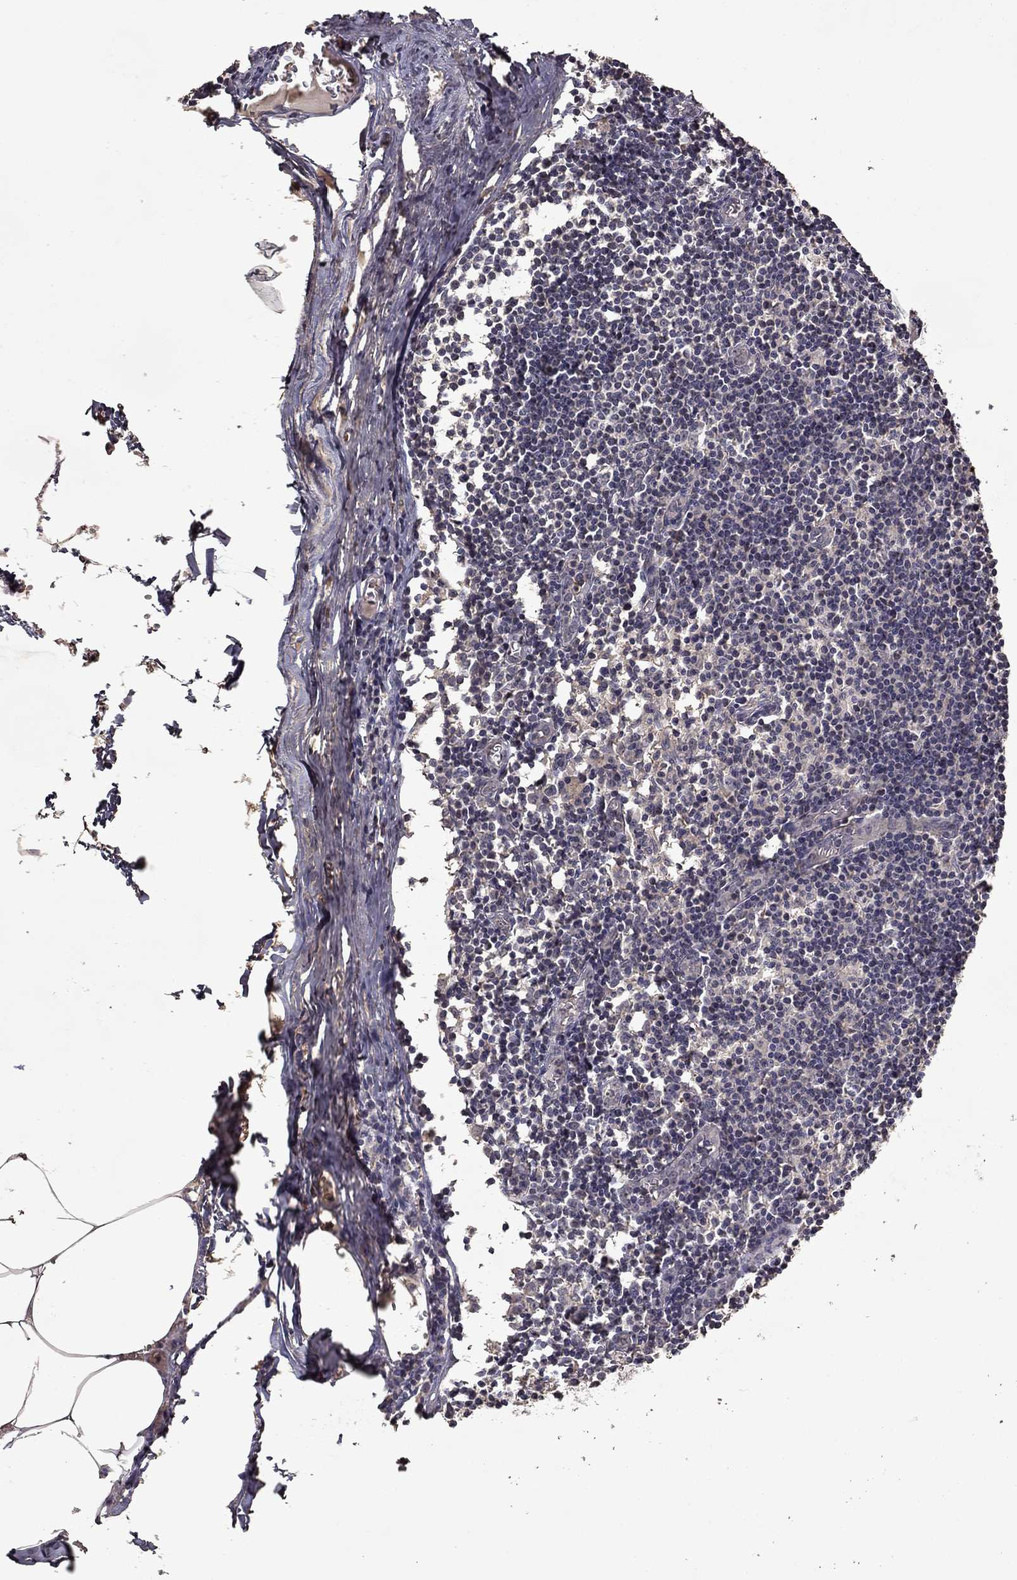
{"staining": {"intensity": "negative", "quantity": "none", "location": "none"}, "tissue": "lymph node", "cell_type": "Germinal center cells", "image_type": "normal", "snomed": [{"axis": "morphology", "description": "Normal tissue, NOS"}, {"axis": "topography", "description": "Lymph node"}], "caption": "Human lymph node stained for a protein using immunohistochemistry demonstrates no expression in germinal center cells.", "gene": "B3GAT1", "patient": {"sex": "male", "age": 59}}